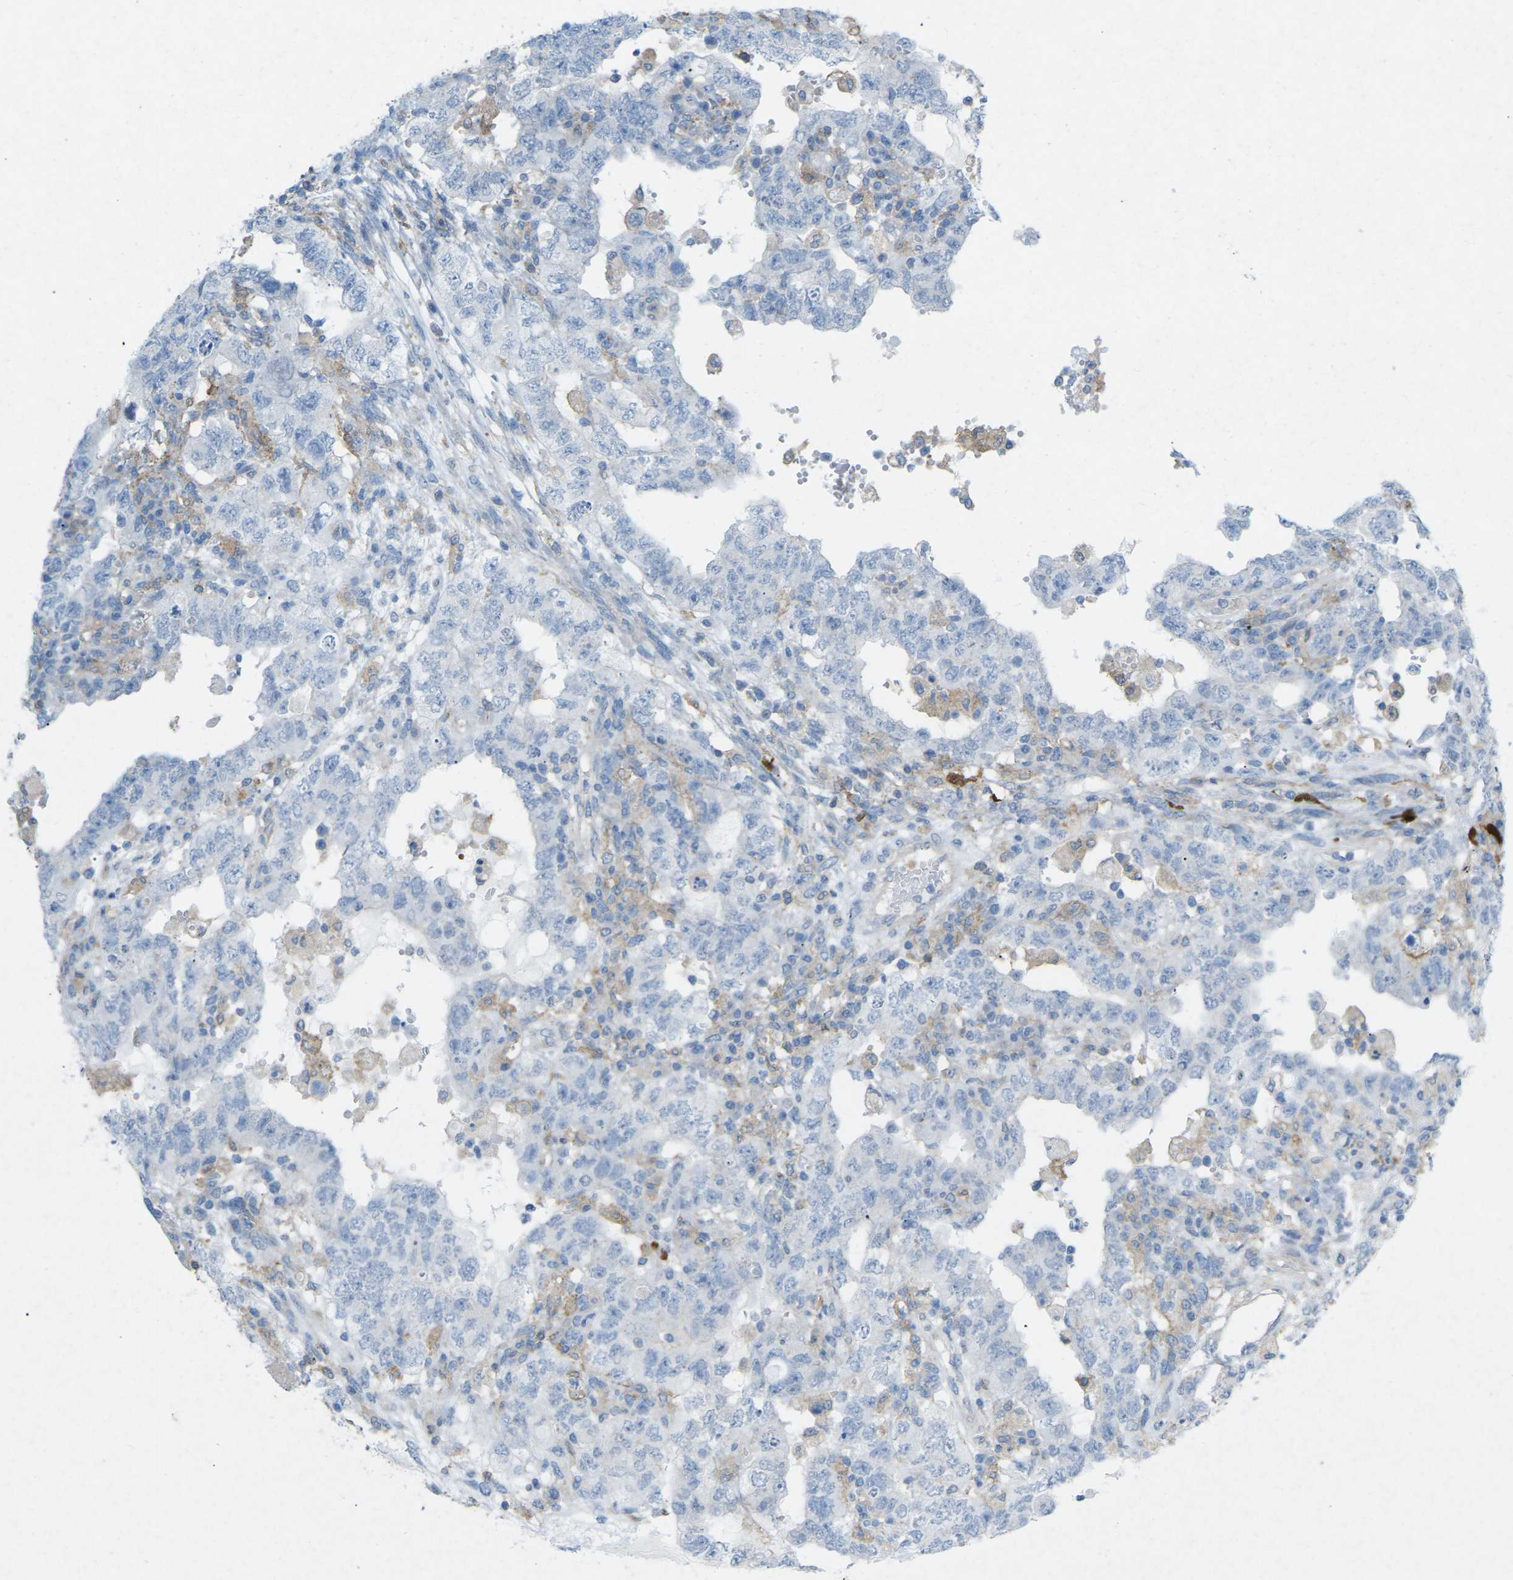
{"staining": {"intensity": "negative", "quantity": "none", "location": "none"}, "tissue": "testis cancer", "cell_type": "Tumor cells", "image_type": "cancer", "snomed": [{"axis": "morphology", "description": "Carcinoma, Embryonal, NOS"}, {"axis": "topography", "description": "Testis"}], "caption": "DAB (3,3'-diaminobenzidine) immunohistochemical staining of human testis embryonal carcinoma displays no significant positivity in tumor cells.", "gene": "STK11", "patient": {"sex": "male", "age": 26}}